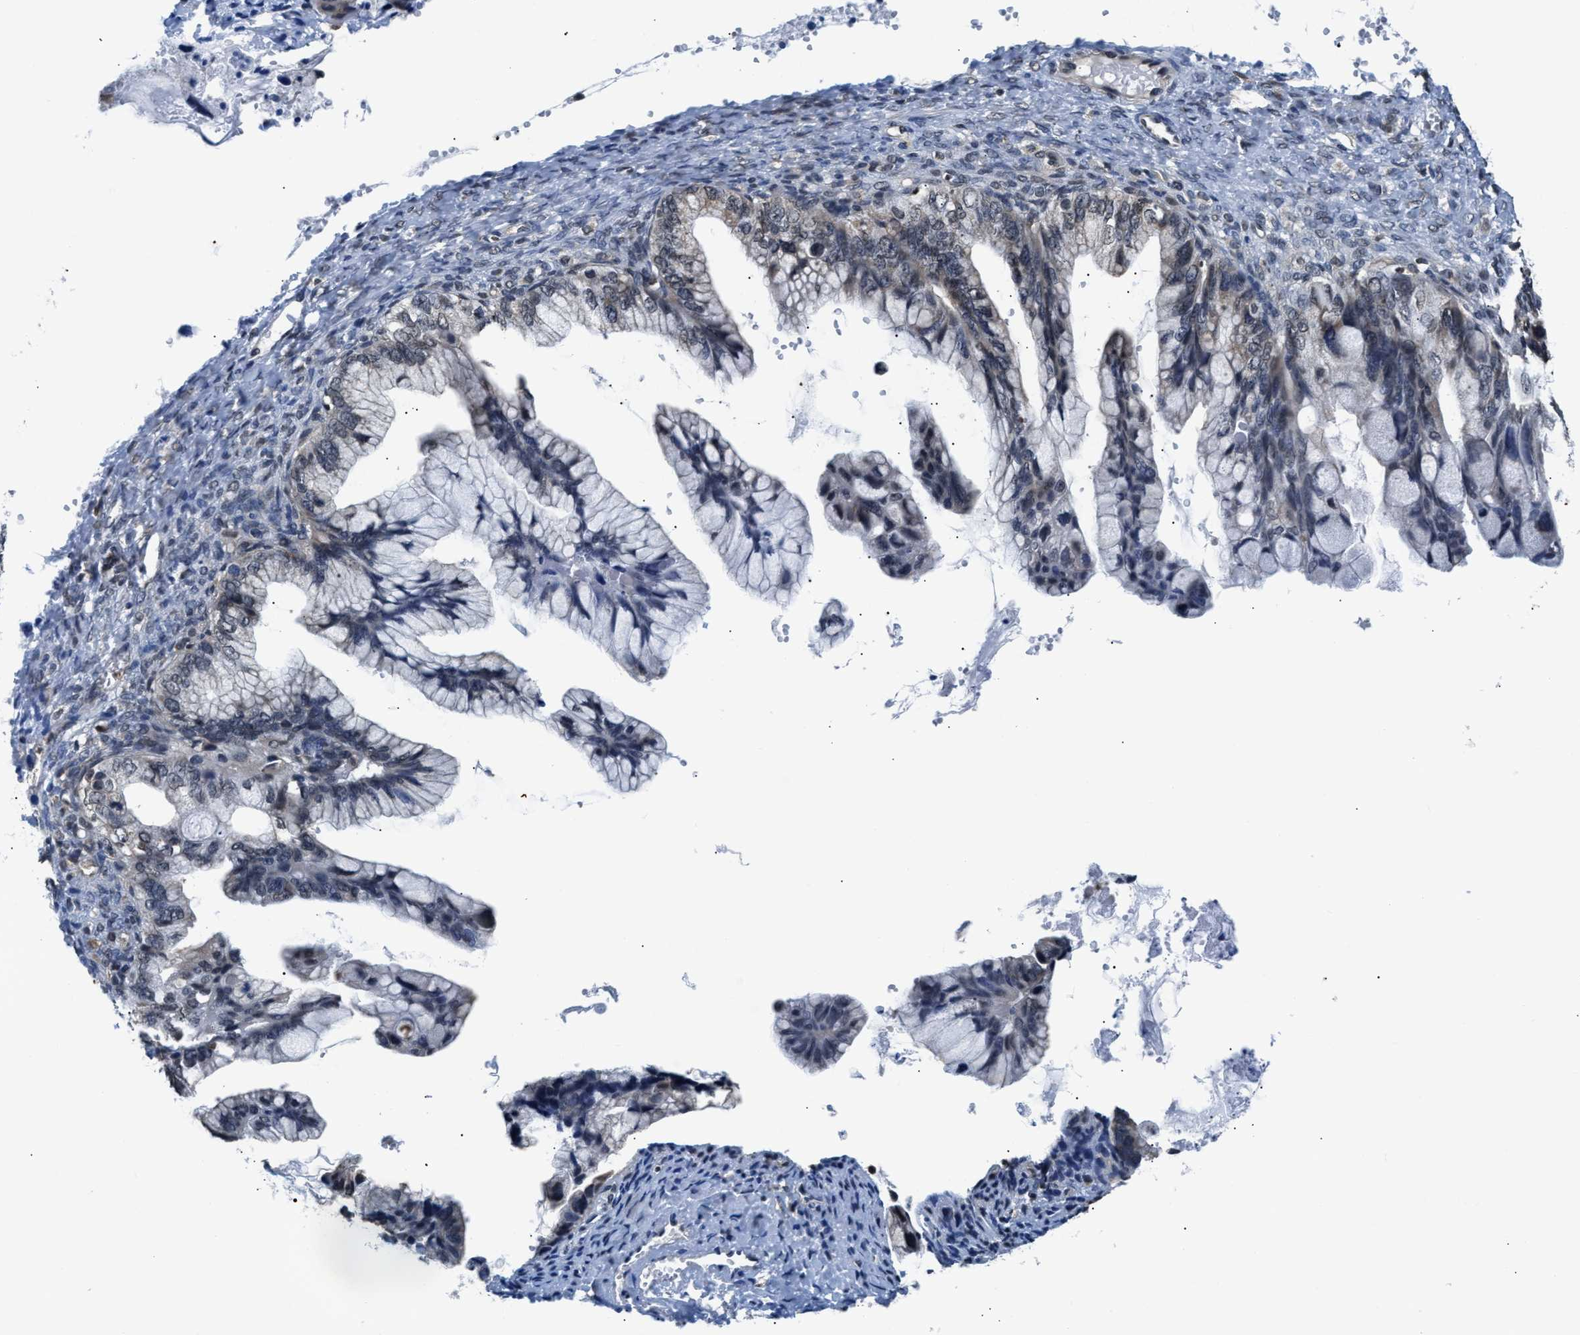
{"staining": {"intensity": "weak", "quantity": "<25%", "location": "cytoplasmic/membranous,nuclear"}, "tissue": "ovarian cancer", "cell_type": "Tumor cells", "image_type": "cancer", "snomed": [{"axis": "morphology", "description": "Cystadenocarcinoma, mucinous, NOS"}, {"axis": "topography", "description": "Ovary"}], "caption": "This is an immunohistochemistry (IHC) histopathology image of ovarian mucinous cystadenocarcinoma. There is no positivity in tumor cells.", "gene": "STK10", "patient": {"sex": "female", "age": 36}}